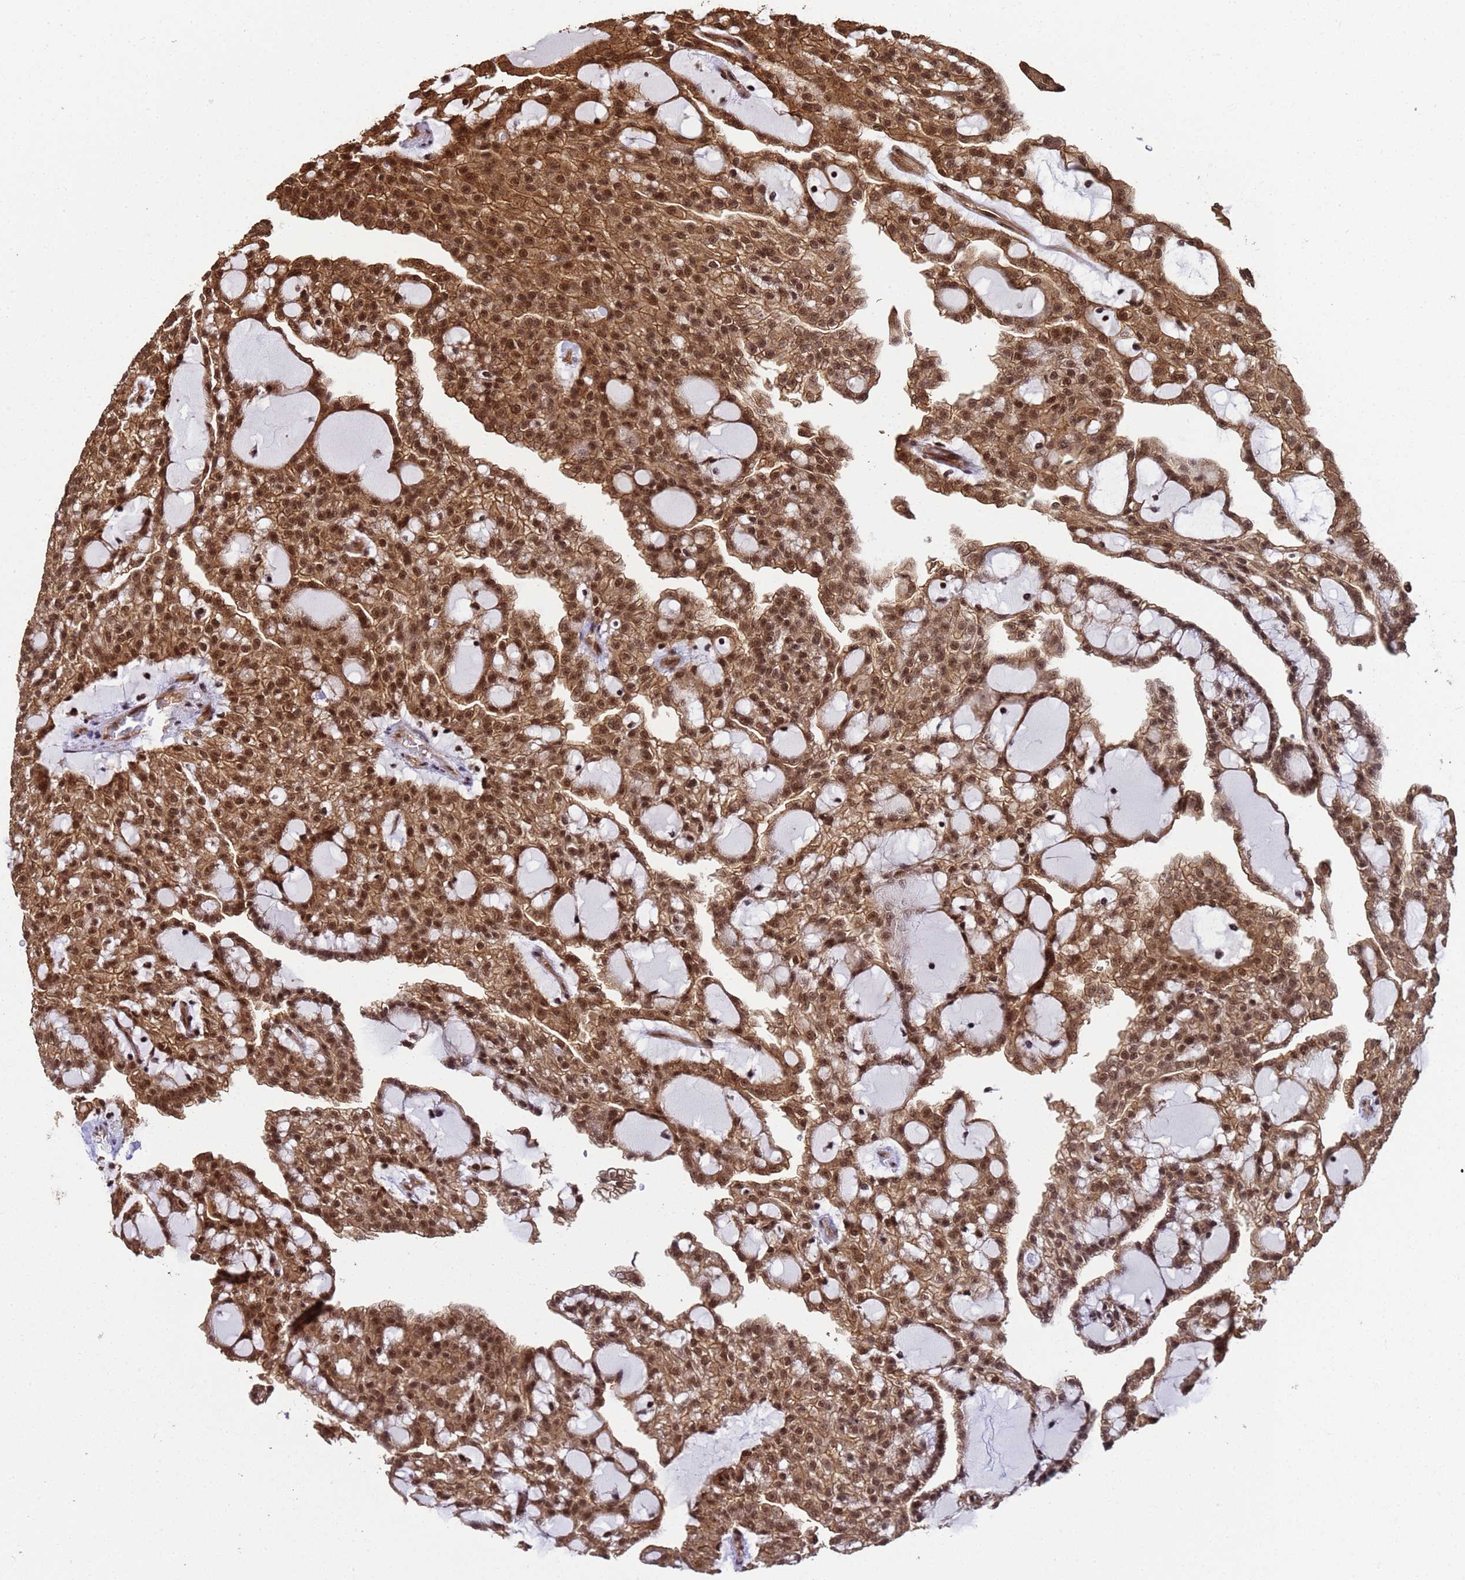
{"staining": {"intensity": "strong", "quantity": ">75%", "location": "cytoplasmic/membranous,nuclear"}, "tissue": "renal cancer", "cell_type": "Tumor cells", "image_type": "cancer", "snomed": [{"axis": "morphology", "description": "Adenocarcinoma, NOS"}, {"axis": "topography", "description": "Kidney"}], "caption": "Adenocarcinoma (renal) stained for a protein demonstrates strong cytoplasmic/membranous and nuclear positivity in tumor cells.", "gene": "SYF2", "patient": {"sex": "male", "age": 63}}